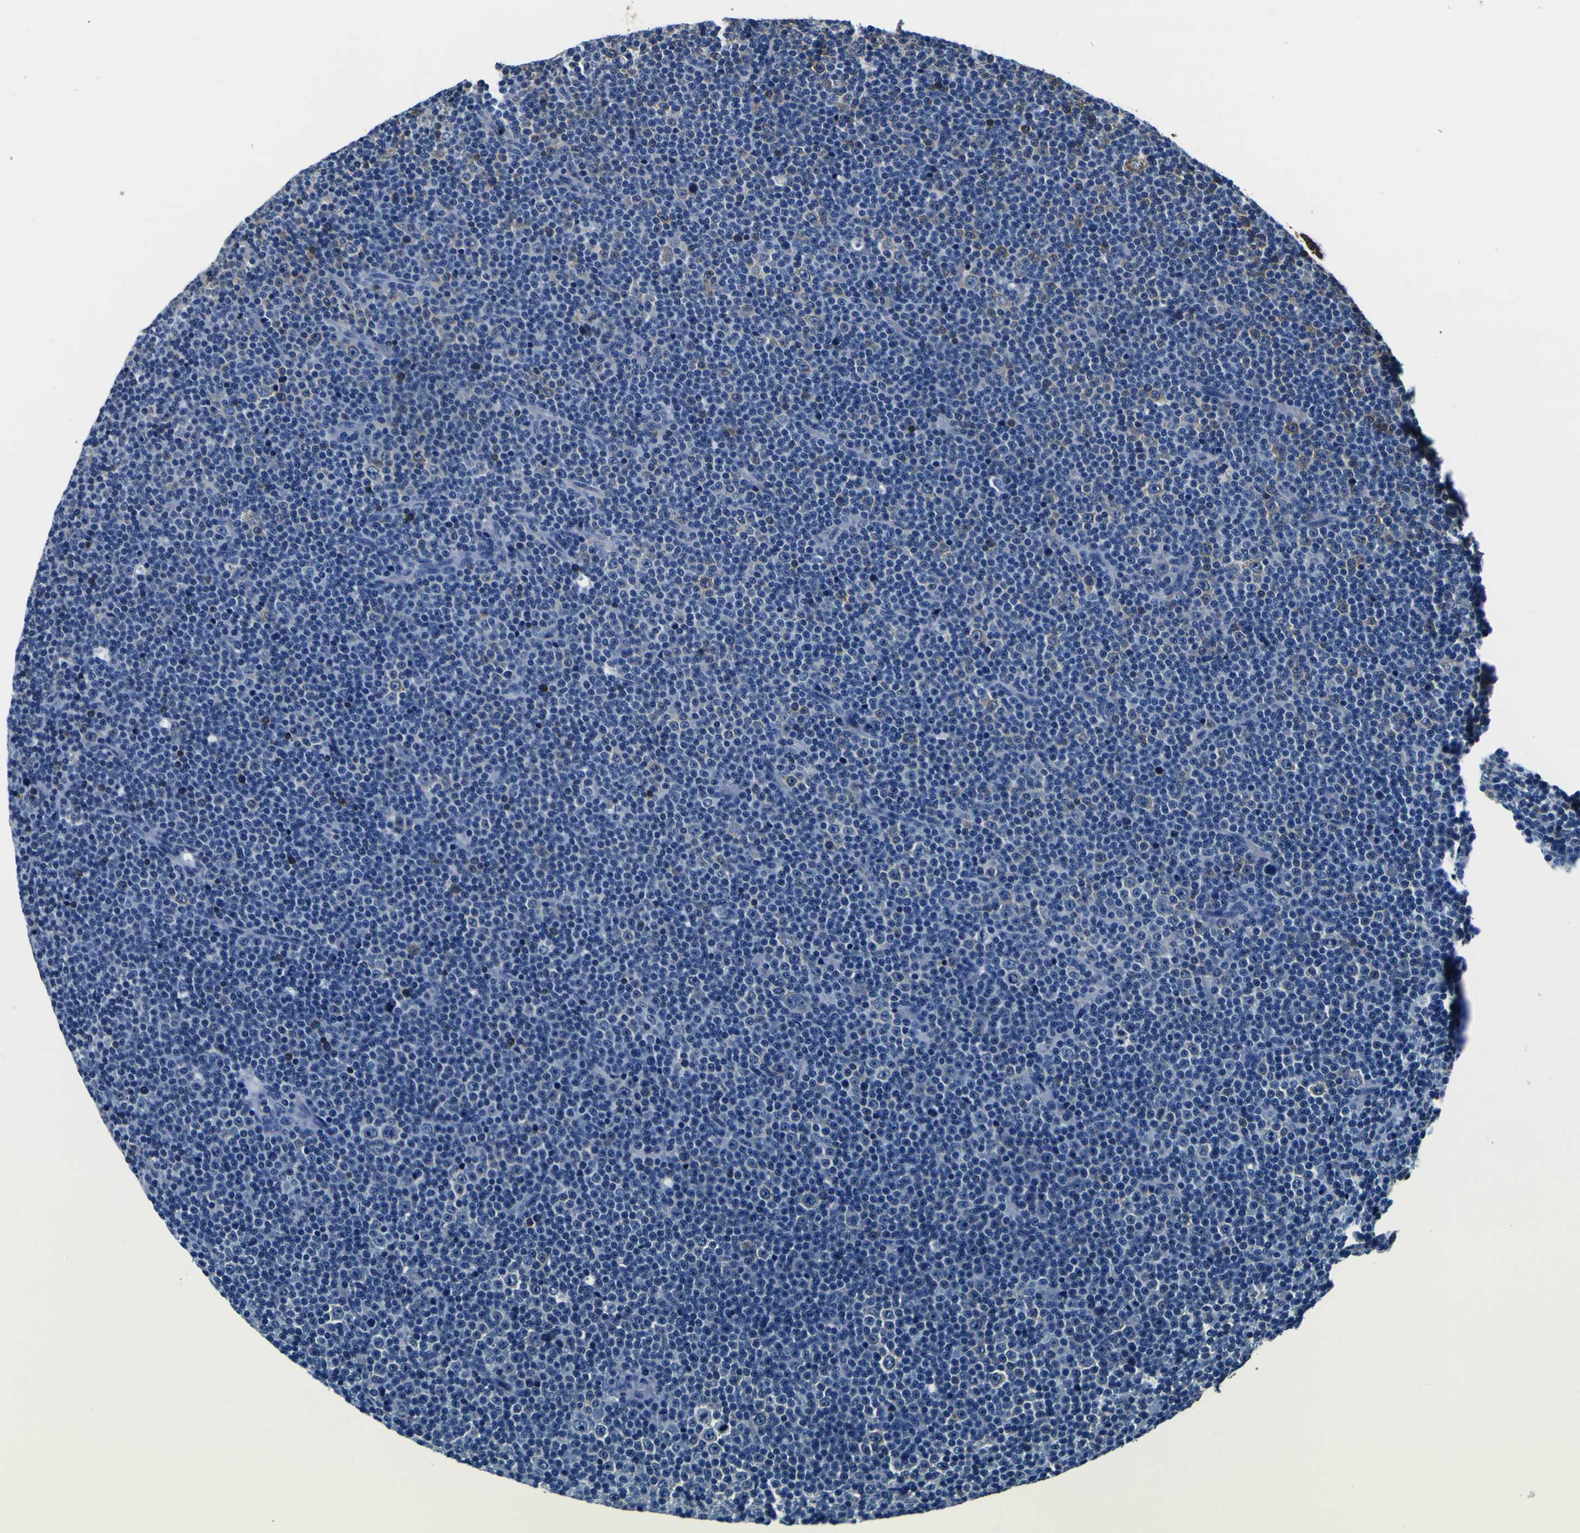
{"staining": {"intensity": "negative", "quantity": "none", "location": "none"}, "tissue": "lymphoma", "cell_type": "Tumor cells", "image_type": "cancer", "snomed": [{"axis": "morphology", "description": "Malignant lymphoma, non-Hodgkin's type, Low grade"}, {"axis": "topography", "description": "Lymph node"}], "caption": "This is an IHC histopathology image of human low-grade malignant lymphoma, non-Hodgkin's type. There is no staining in tumor cells.", "gene": "TUBA1B", "patient": {"sex": "female", "age": 67}}